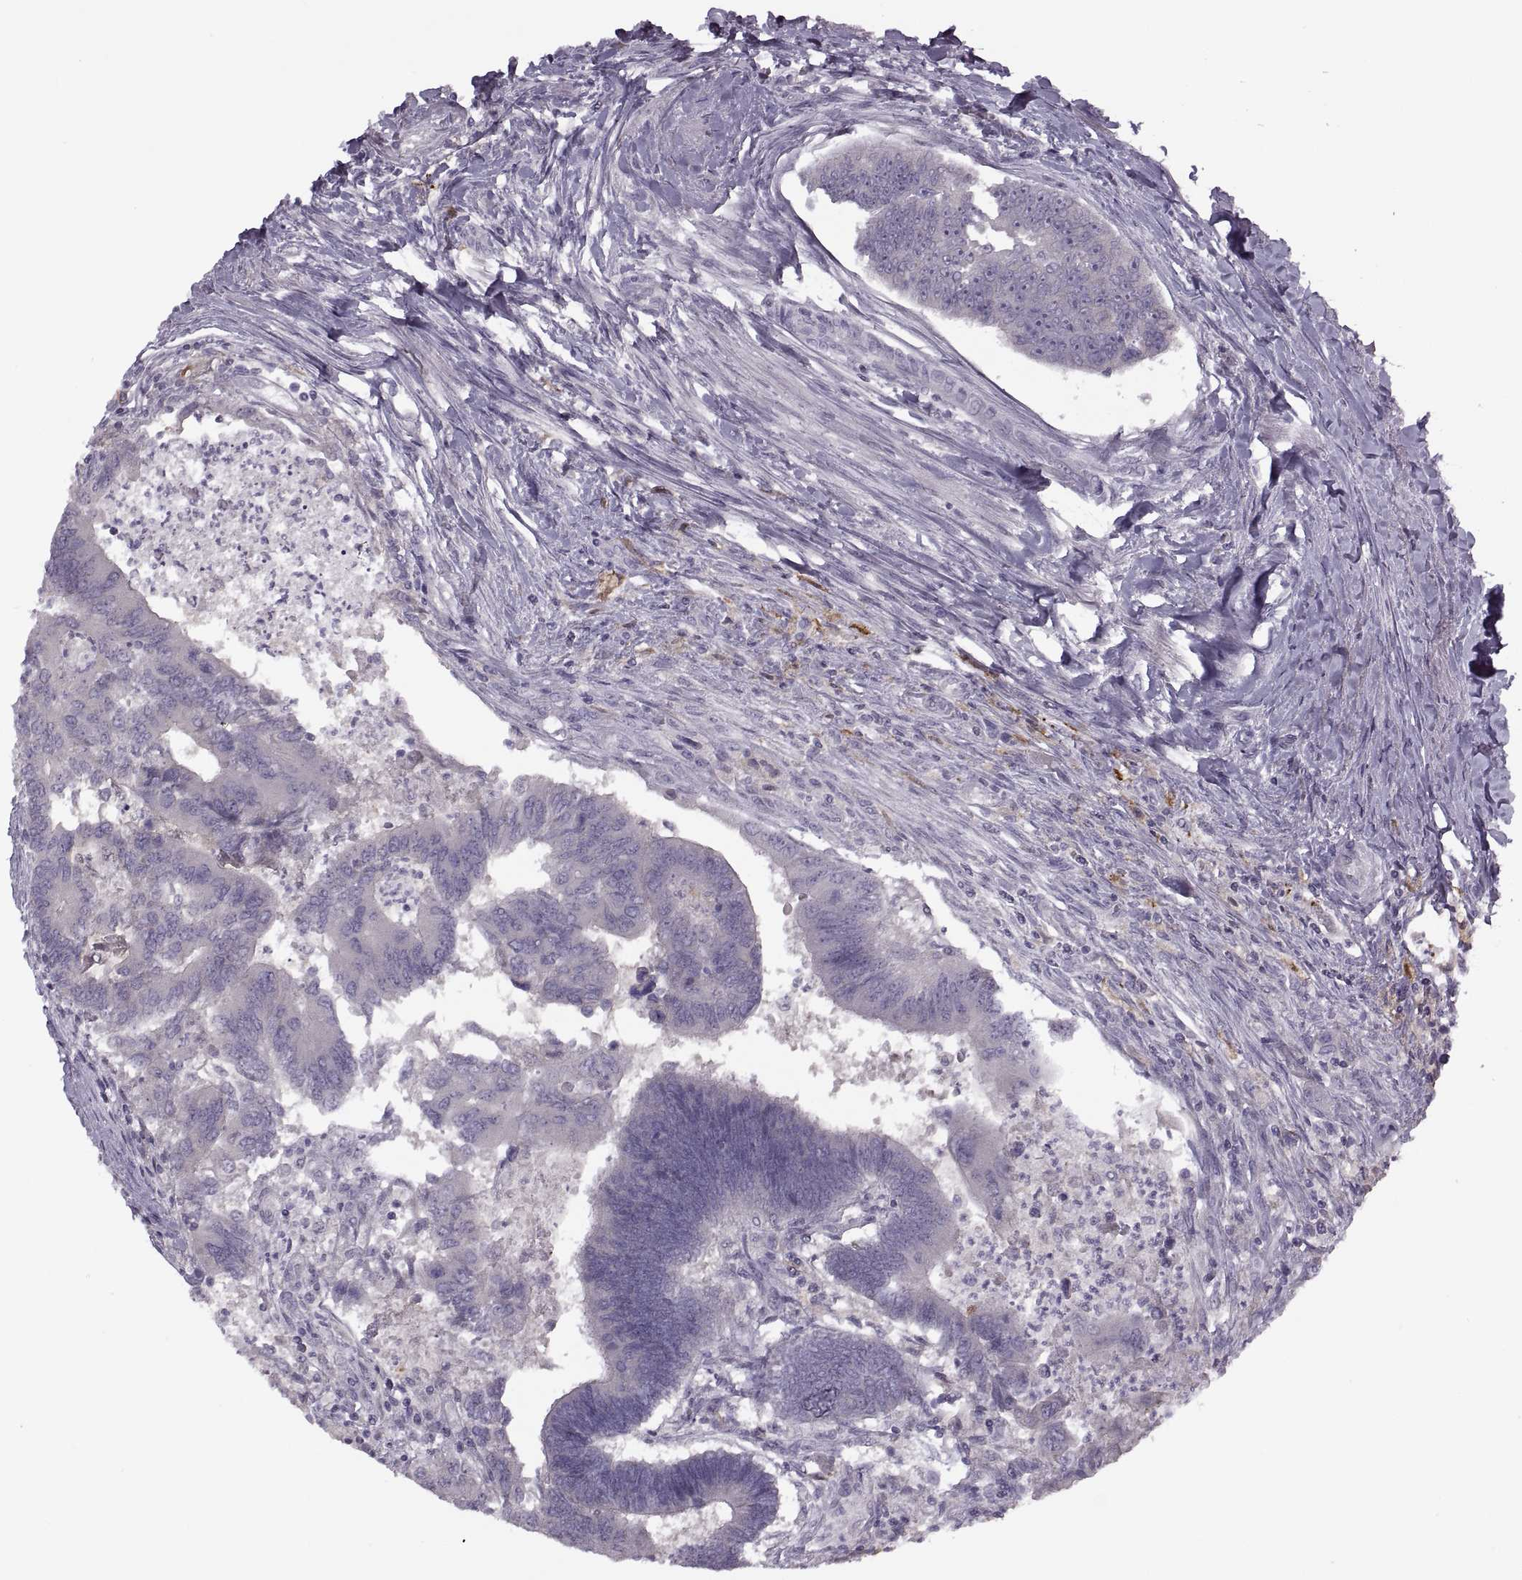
{"staining": {"intensity": "negative", "quantity": "none", "location": "none"}, "tissue": "colorectal cancer", "cell_type": "Tumor cells", "image_type": "cancer", "snomed": [{"axis": "morphology", "description": "Adenocarcinoma, NOS"}, {"axis": "topography", "description": "Colon"}], "caption": "High magnification brightfield microscopy of colorectal cancer stained with DAB (3,3'-diaminobenzidine) (brown) and counterstained with hematoxylin (blue): tumor cells show no significant positivity. (Brightfield microscopy of DAB (3,3'-diaminobenzidine) immunohistochemistry (IHC) at high magnification).", "gene": "H2AP", "patient": {"sex": "female", "age": 67}}